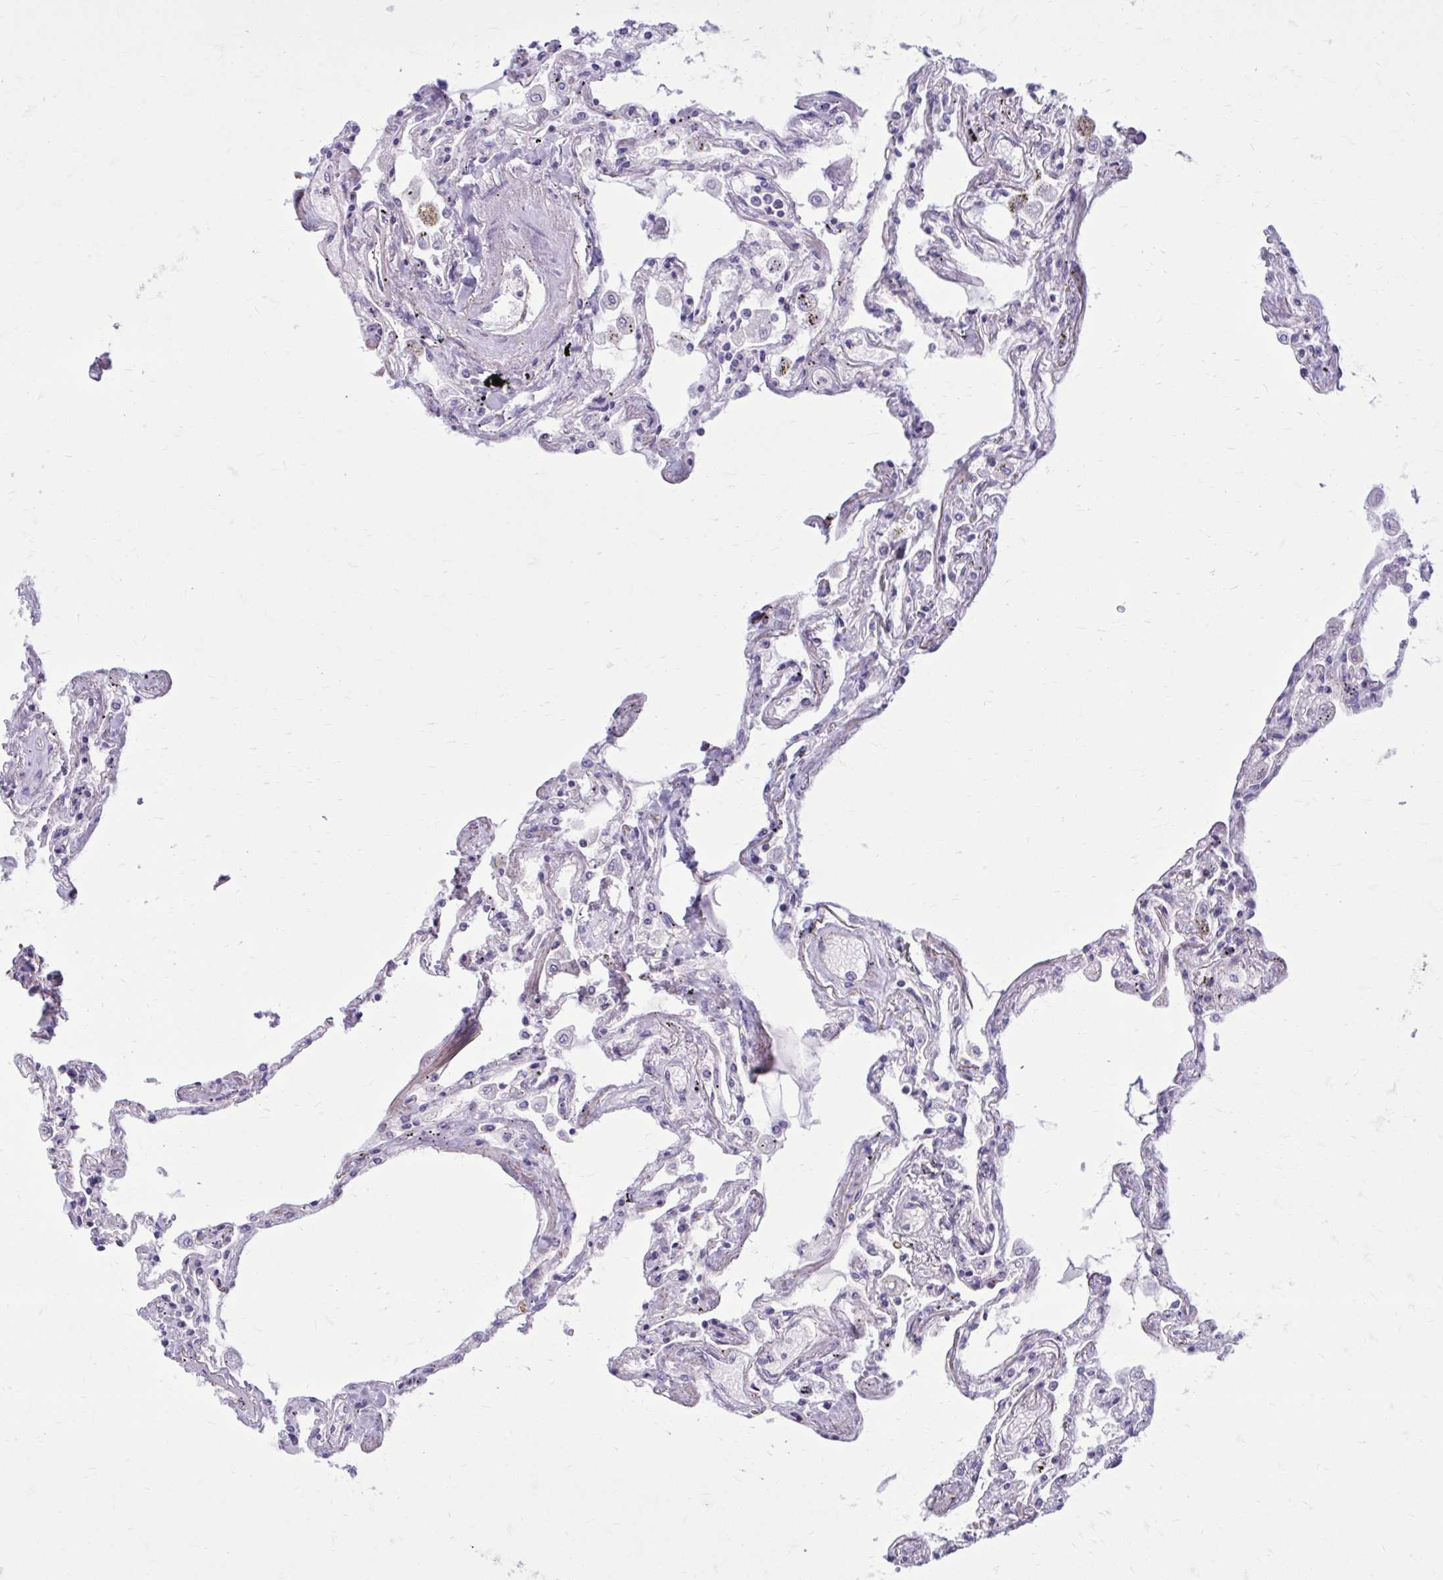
{"staining": {"intensity": "moderate", "quantity": "25%-75%", "location": "cytoplasmic/membranous"}, "tissue": "lung", "cell_type": "Alveolar cells", "image_type": "normal", "snomed": [{"axis": "morphology", "description": "Normal tissue, NOS"}, {"axis": "morphology", "description": "Adenocarcinoma, NOS"}, {"axis": "topography", "description": "Cartilage tissue"}, {"axis": "topography", "description": "Lung"}], "caption": "Lung stained with DAB (3,3'-diaminobenzidine) immunohistochemistry reveals medium levels of moderate cytoplasmic/membranous expression in about 25%-75% of alveolar cells. (Stains: DAB in brown, nuclei in blue, Microscopy: brightfield microscopy at high magnification).", "gene": "BEND5", "patient": {"sex": "female", "age": 67}}